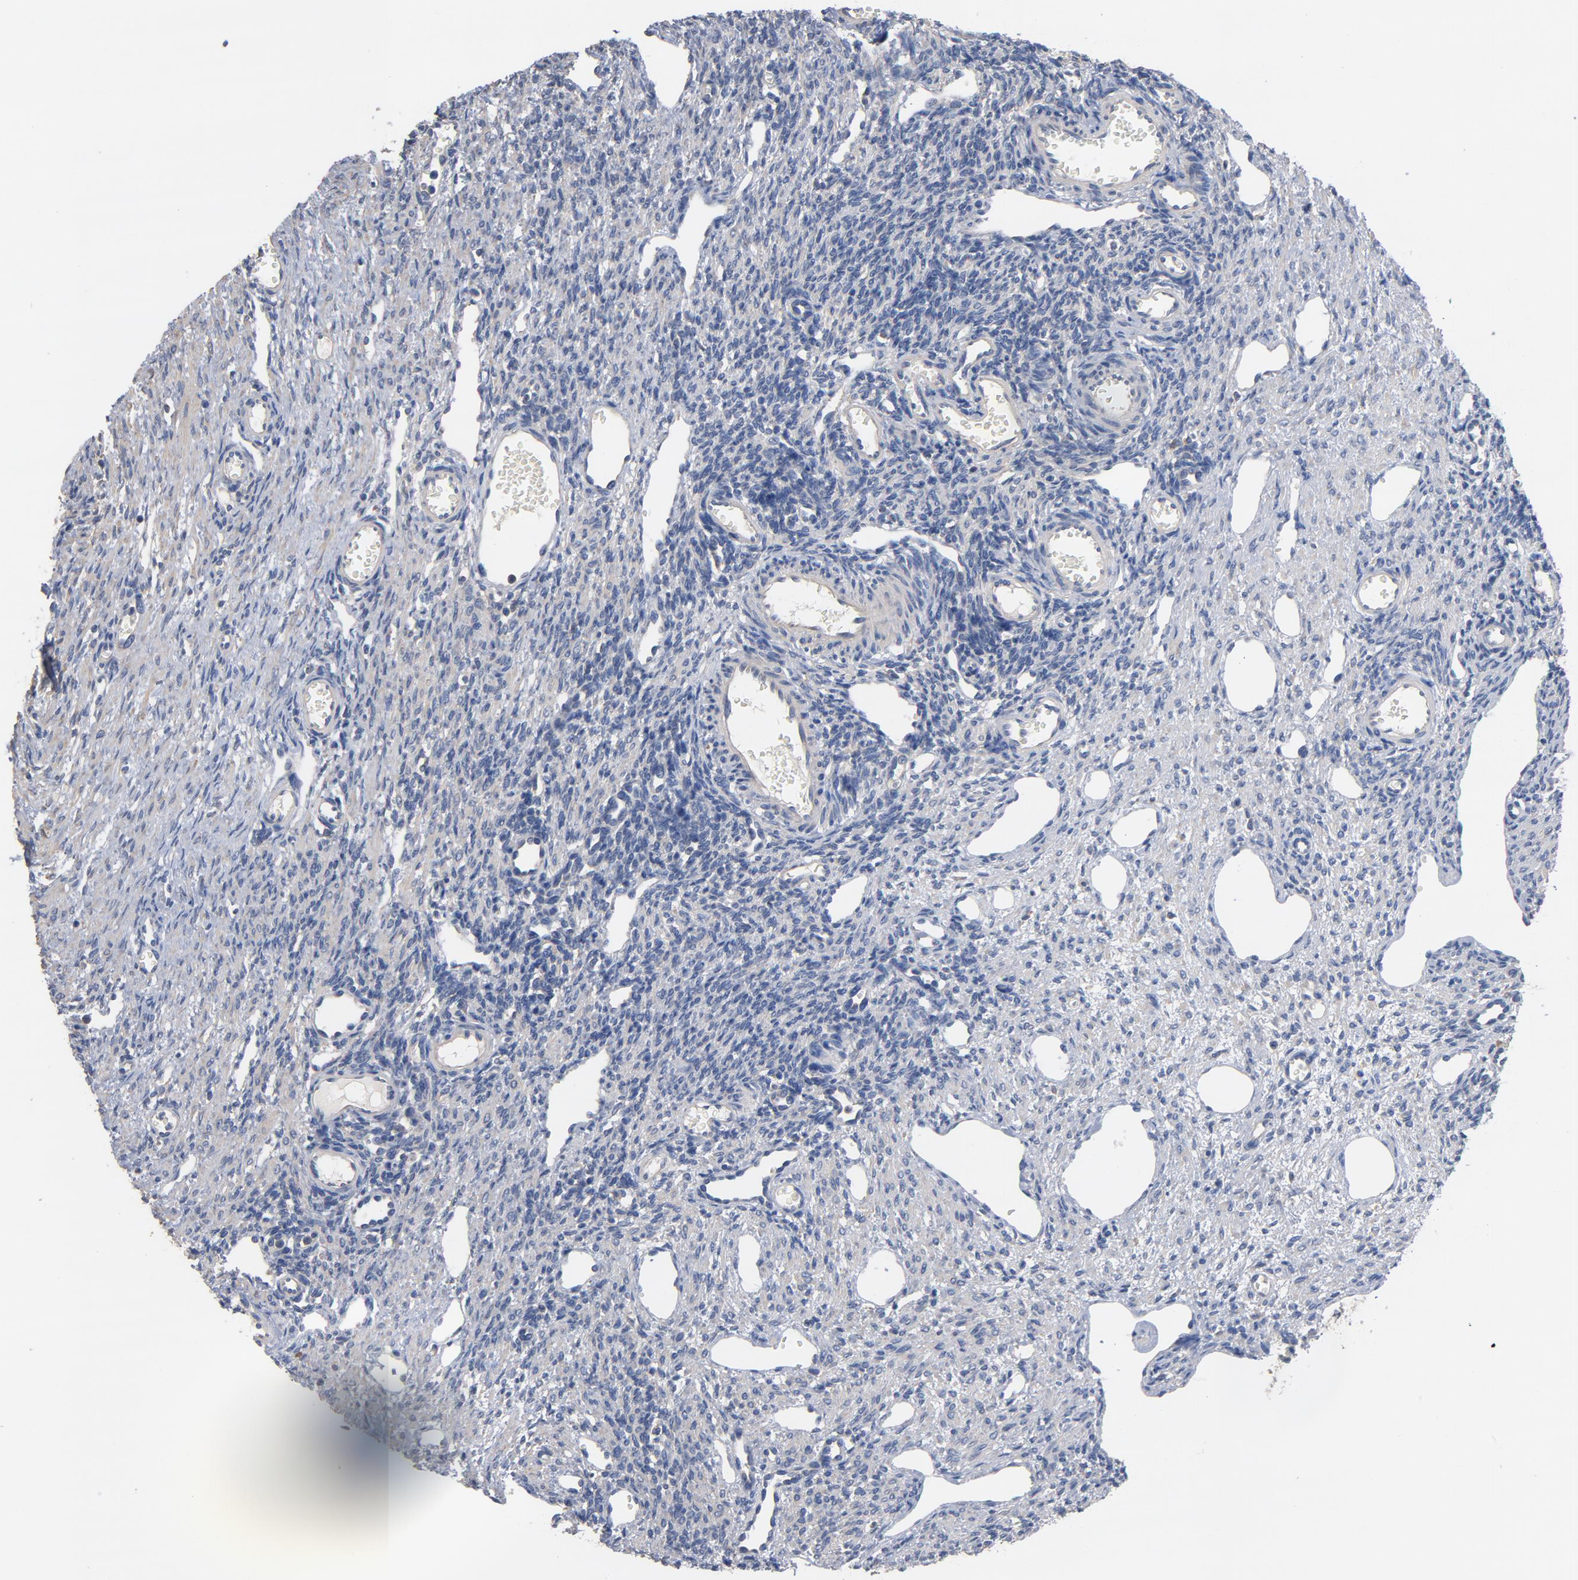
{"staining": {"intensity": "negative", "quantity": "none", "location": "none"}, "tissue": "ovary", "cell_type": "Ovarian stroma cells", "image_type": "normal", "snomed": [{"axis": "morphology", "description": "Normal tissue, NOS"}, {"axis": "topography", "description": "Ovary"}], "caption": "Immunohistochemical staining of normal human ovary exhibits no significant expression in ovarian stroma cells. (DAB (3,3'-diaminobenzidine) IHC, high magnification).", "gene": "TLR4", "patient": {"sex": "female", "age": 33}}